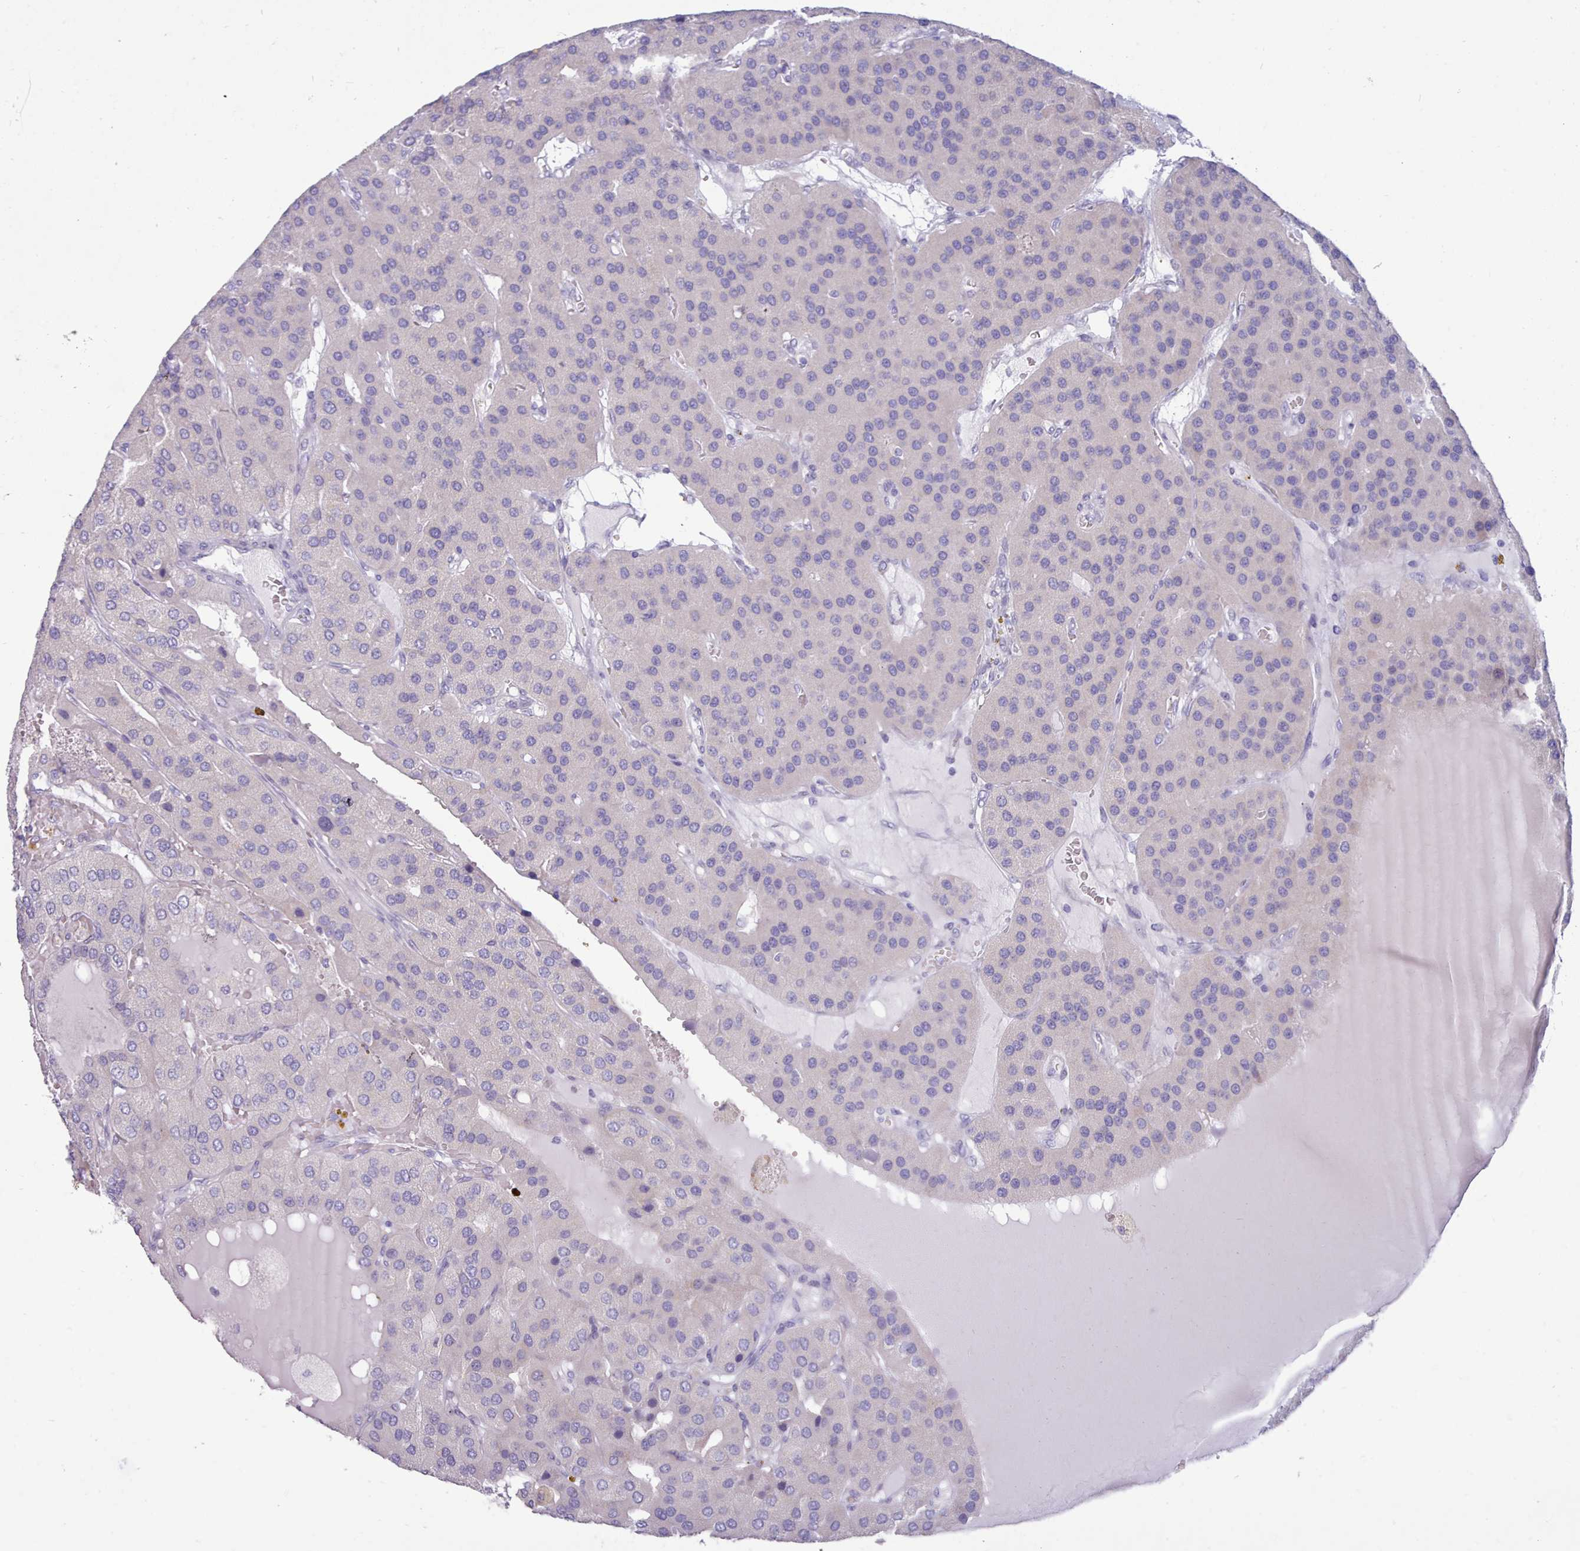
{"staining": {"intensity": "negative", "quantity": "none", "location": "none"}, "tissue": "parathyroid gland", "cell_type": "Glandular cells", "image_type": "normal", "snomed": [{"axis": "morphology", "description": "Normal tissue, NOS"}, {"axis": "morphology", "description": "Adenoma, NOS"}, {"axis": "topography", "description": "Parathyroid gland"}], "caption": "High power microscopy photomicrograph of an immunohistochemistry photomicrograph of normal parathyroid gland, revealing no significant staining in glandular cells. Brightfield microscopy of immunohistochemistry stained with DAB (brown) and hematoxylin (blue), captured at high magnification.", "gene": "TMEM253", "patient": {"sex": "female", "age": 86}}